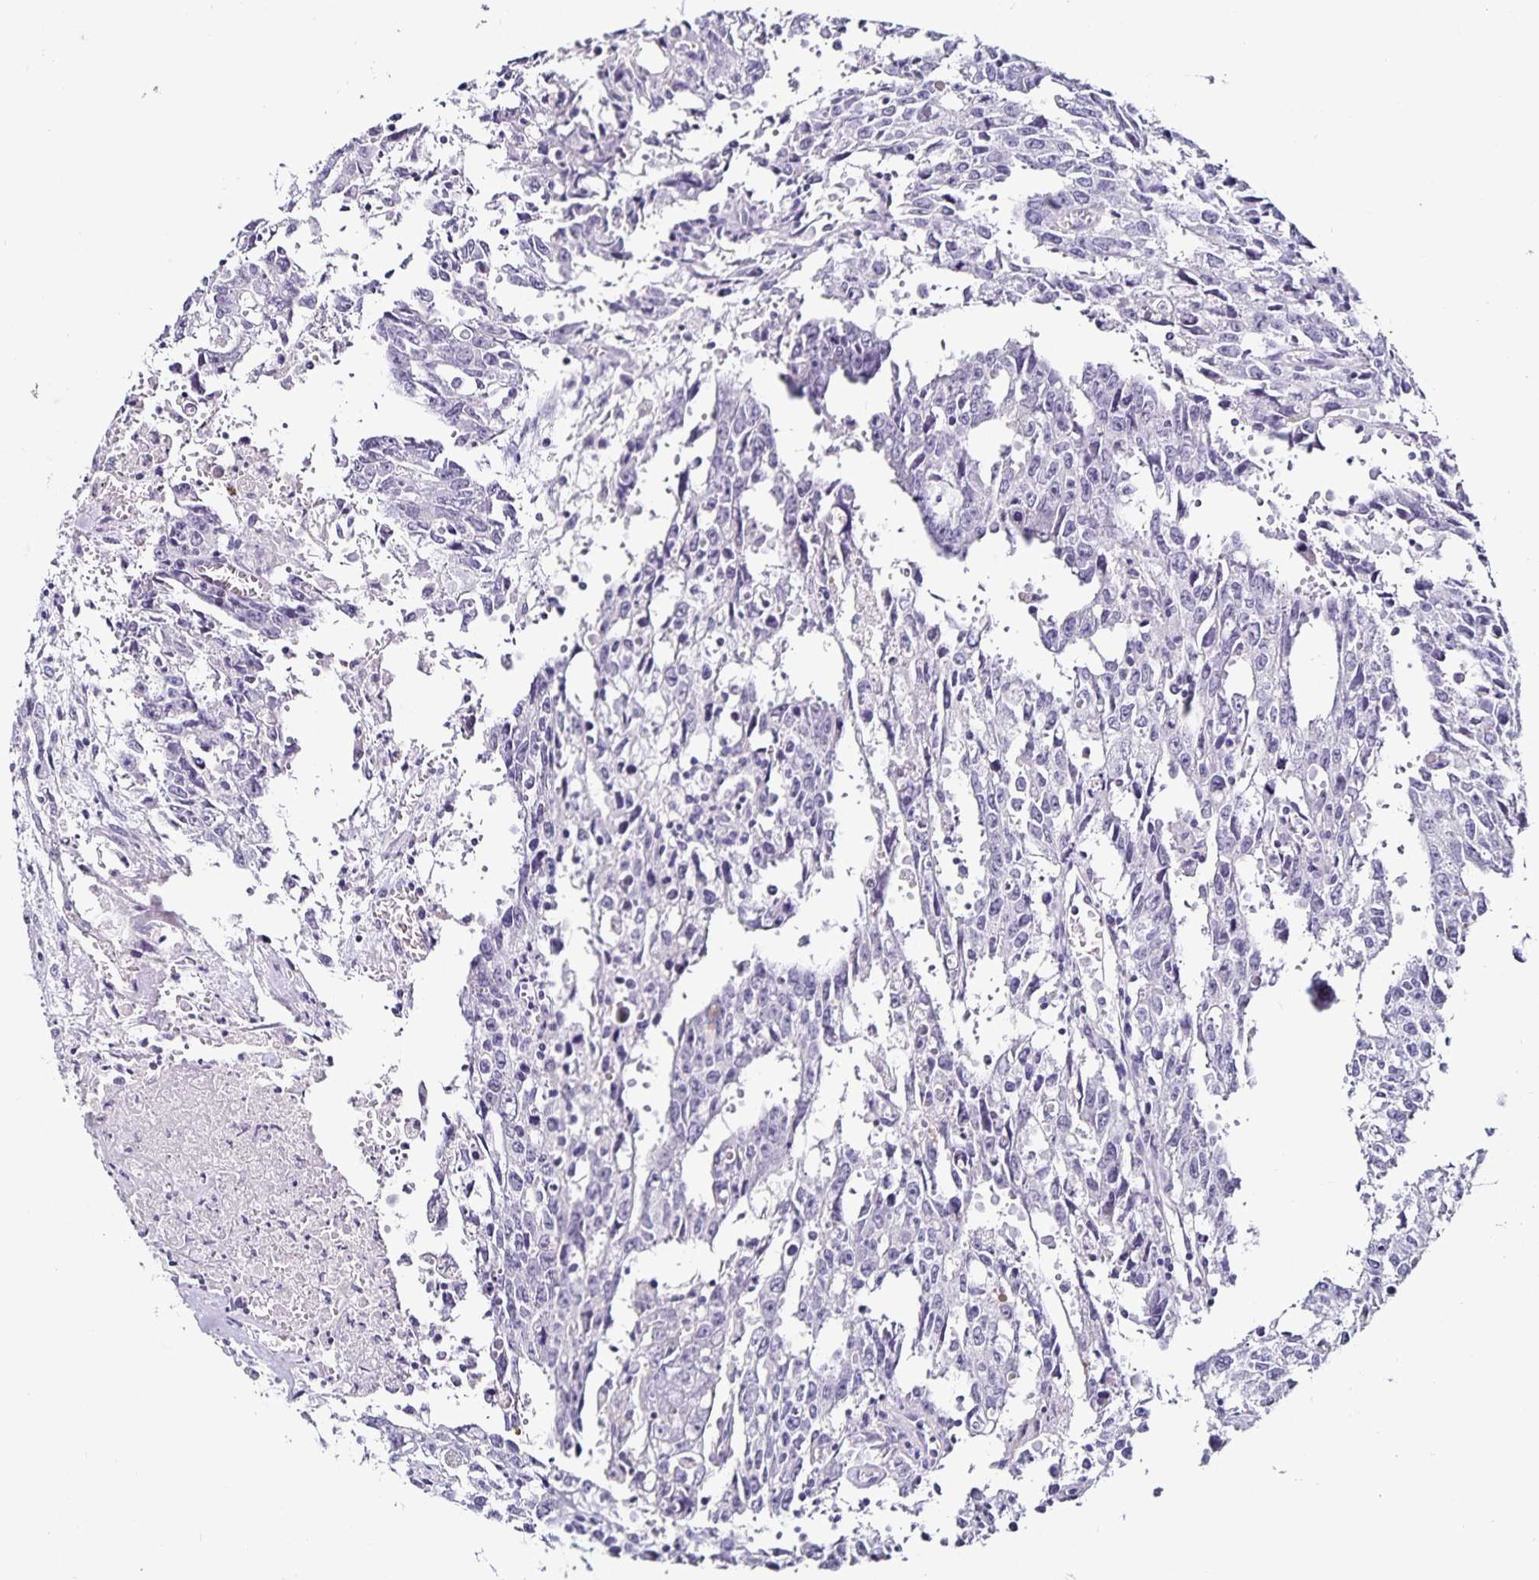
{"staining": {"intensity": "negative", "quantity": "none", "location": "none"}, "tissue": "testis cancer", "cell_type": "Tumor cells", "image_type": "cancer", "snomed": [{"axis": "morphology", "description": "Carcinoma, Embryonal, NOS"}, {"axis": "topography", "description": "Testis"}], "caption": "The histopathology image reveals no staining of tumor cells in embryonal carcinoma (testis).", "gene": "TTR", "patient": {"sex": "male", "age": 22}}